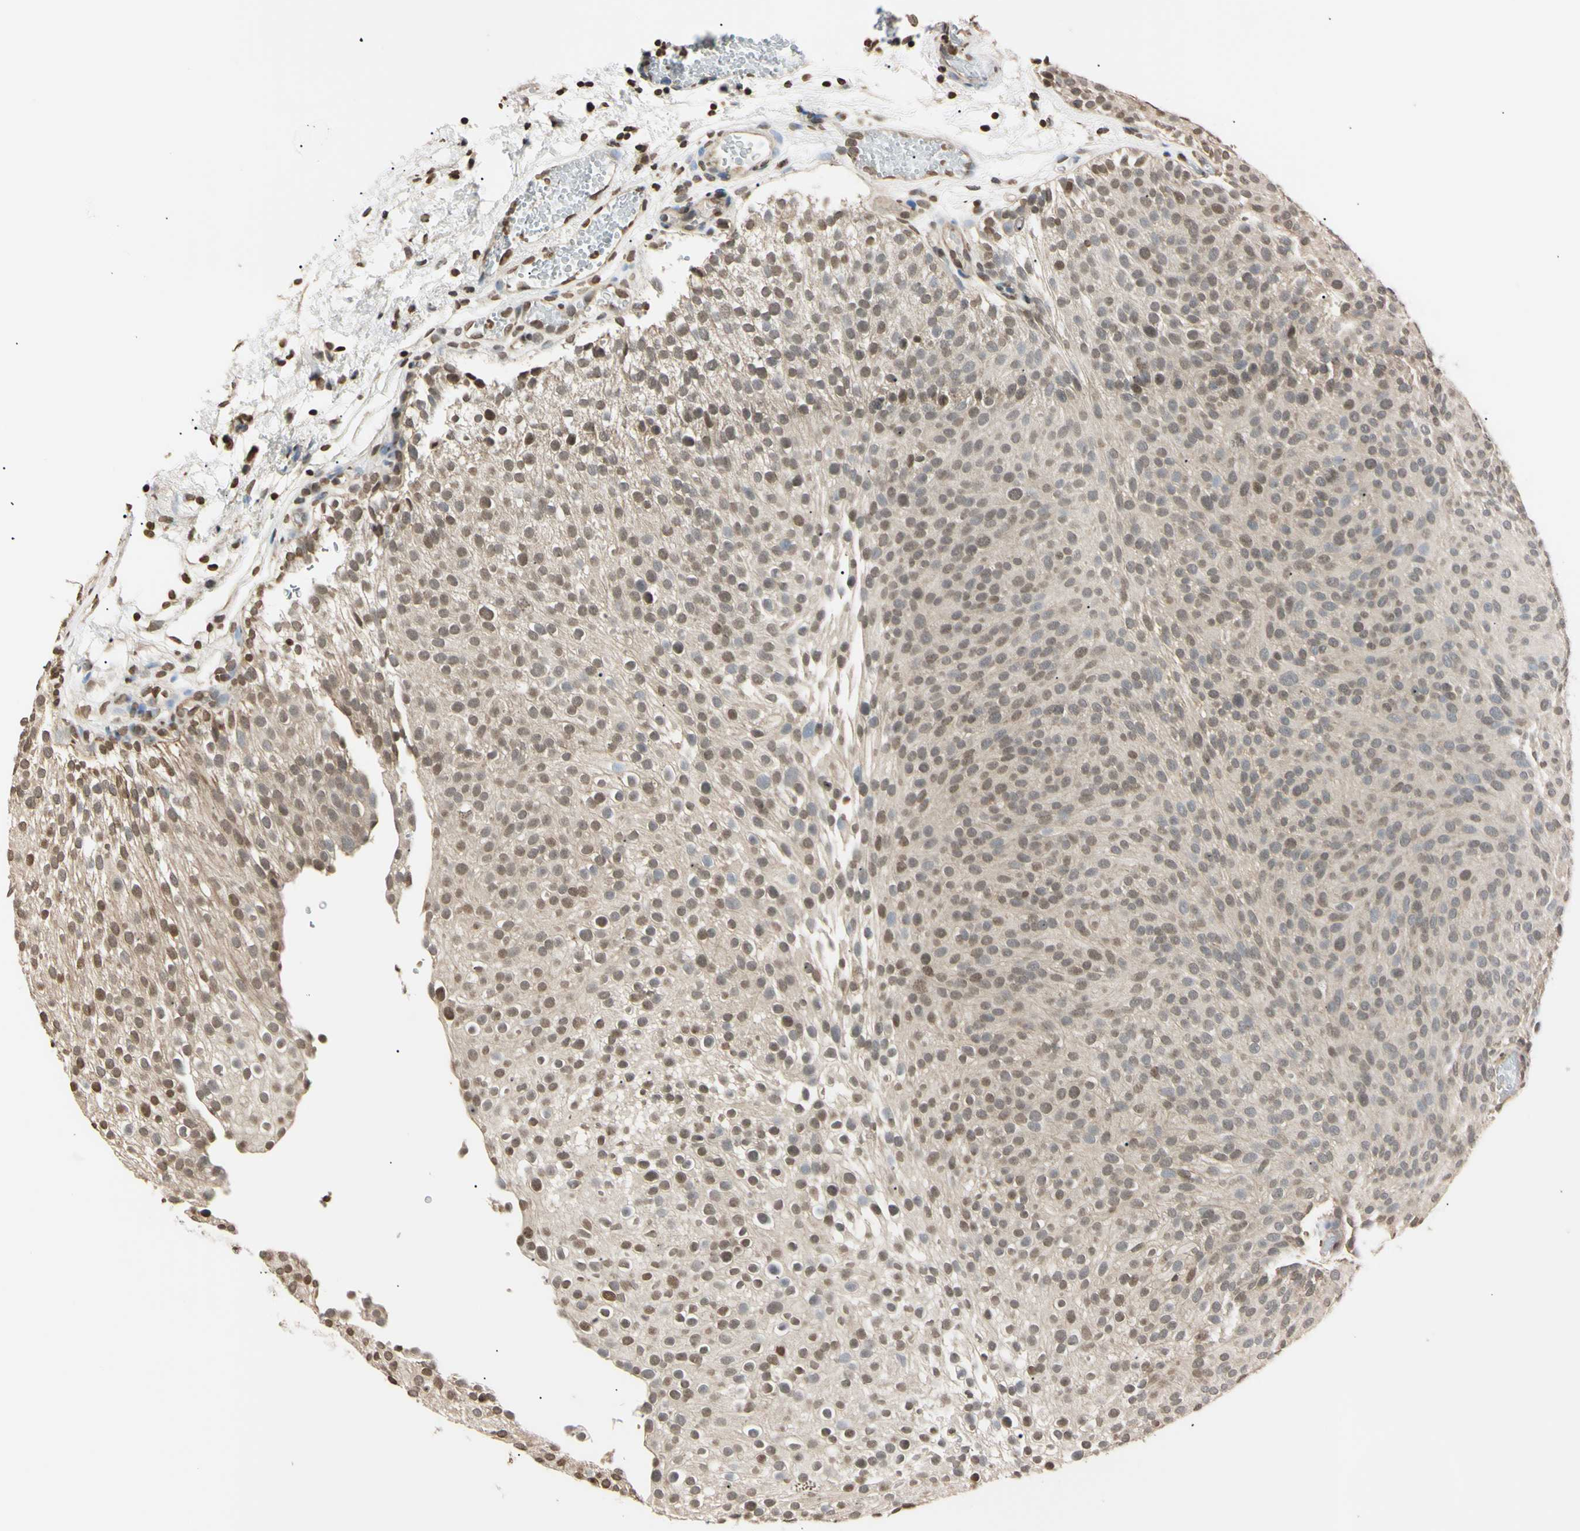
{"staining": {"intensity": "weak", "quantity": ">75%", "location": "nuclear"}, "tissue": "urothelial cancer", "cell_type": "Tumor cells", "image_type": "cancer", "snomed": [{"axis": "morphology", "description": "Urothelial carcinoma, Low grade"}, {"axis": "topography", "description": "Urinary bladder"}], "caption": "This photomicrograph shows low-grade urothelial carcinoma stained with IHC to label a protein in brown. The nuclear of tumor cells show weak positivity for the protein. Nuclei are counter-stained blue.", "gene": "CDC45", "patient": {"sex": "male", "age": 78}}